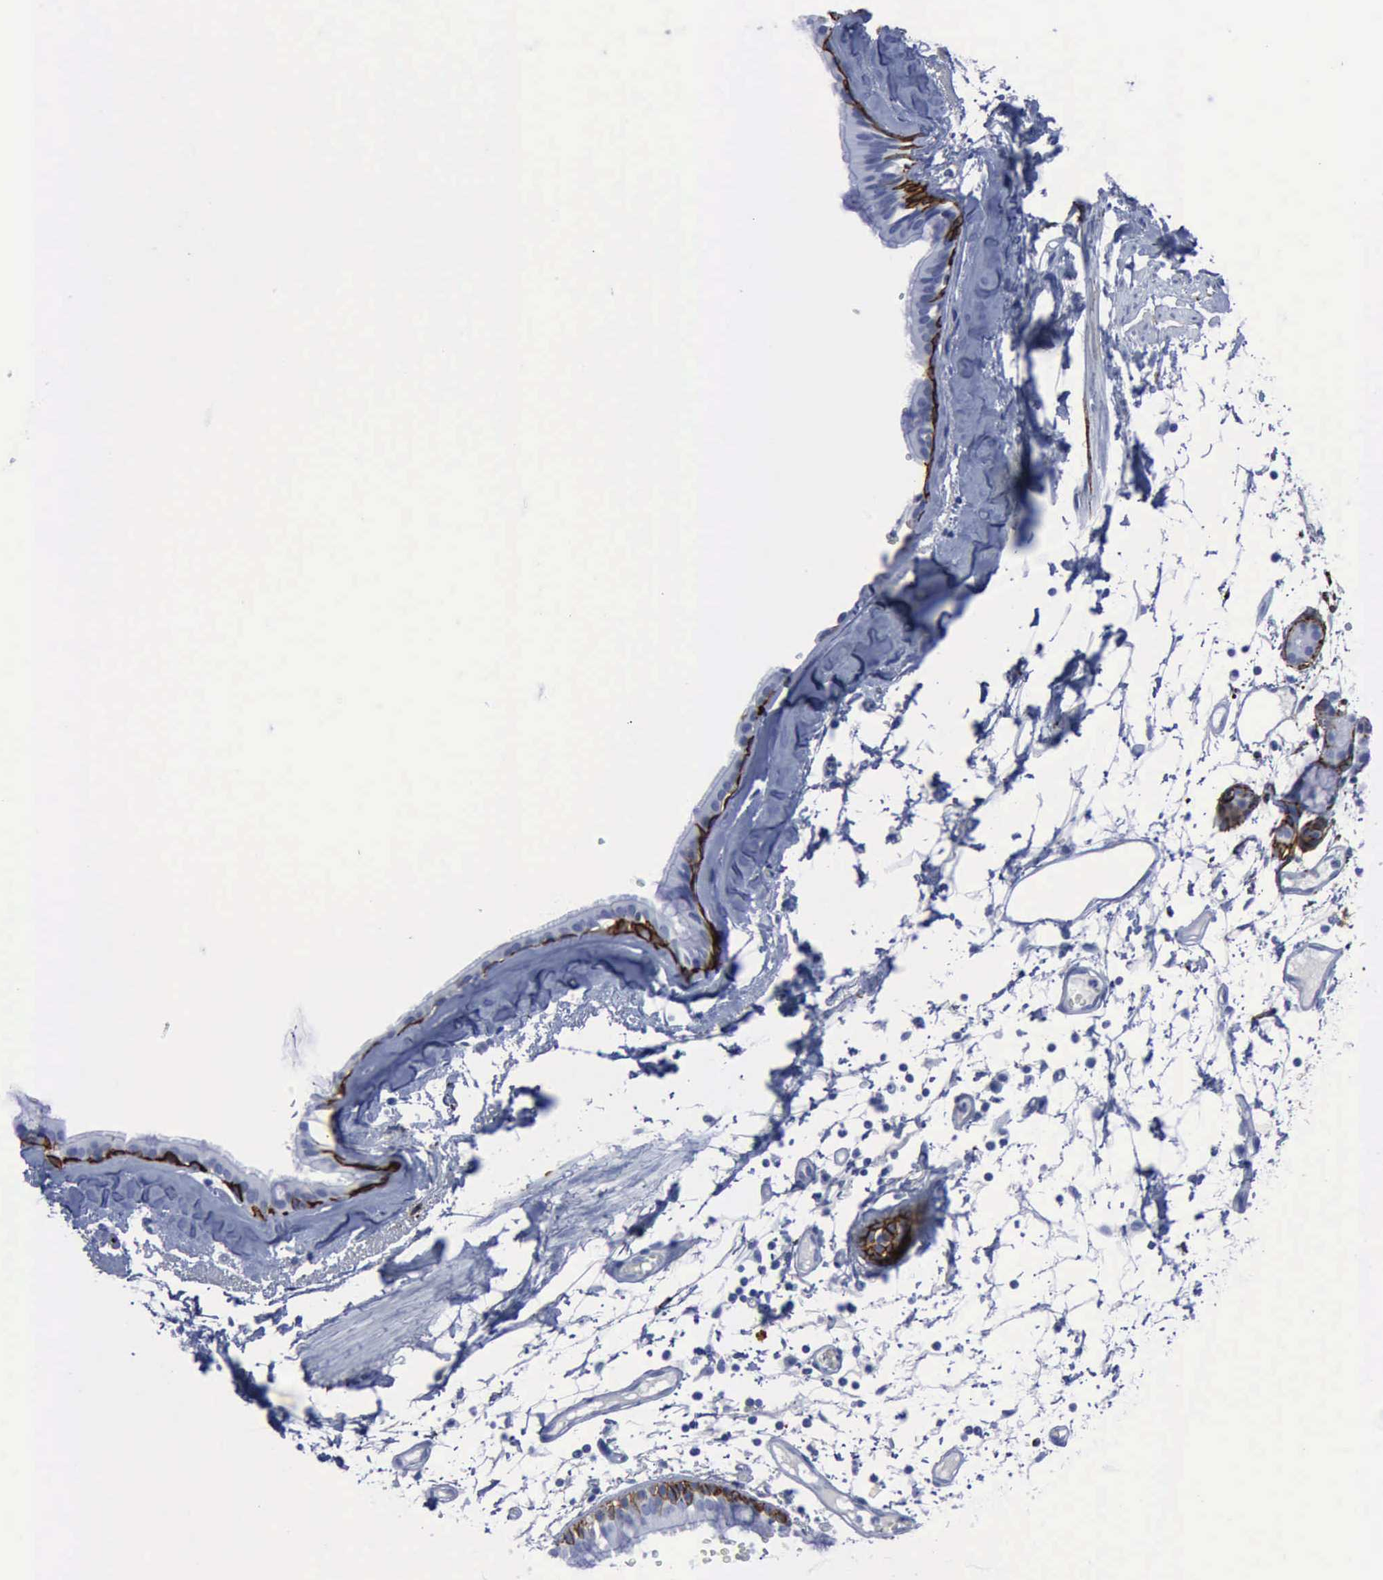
{"staining": {"intensity": "strong", "quantity": "<25%", "location": "cytoplasmic/membranous"}, "tissue": "bronchus", "cell_type": "Respiratory epithelial cells", "image_type": "normal", "snomed": [{"axis": "morphology", "description": "Normal tissue, NOS"}, {"axis": "topography", "description": "Bronchus"}, {"axis": "topography", "description": "Lung"}], "caption": "The photomicrograph demonstrates immunohistochemical staining of unremarkable bronchus. There is strong cytoplasmic/membranous expression is identified in about <25% of respiratory epithelial cells.", "gene": "NGFR", "patient": {"sex": "female", "age": 56}}